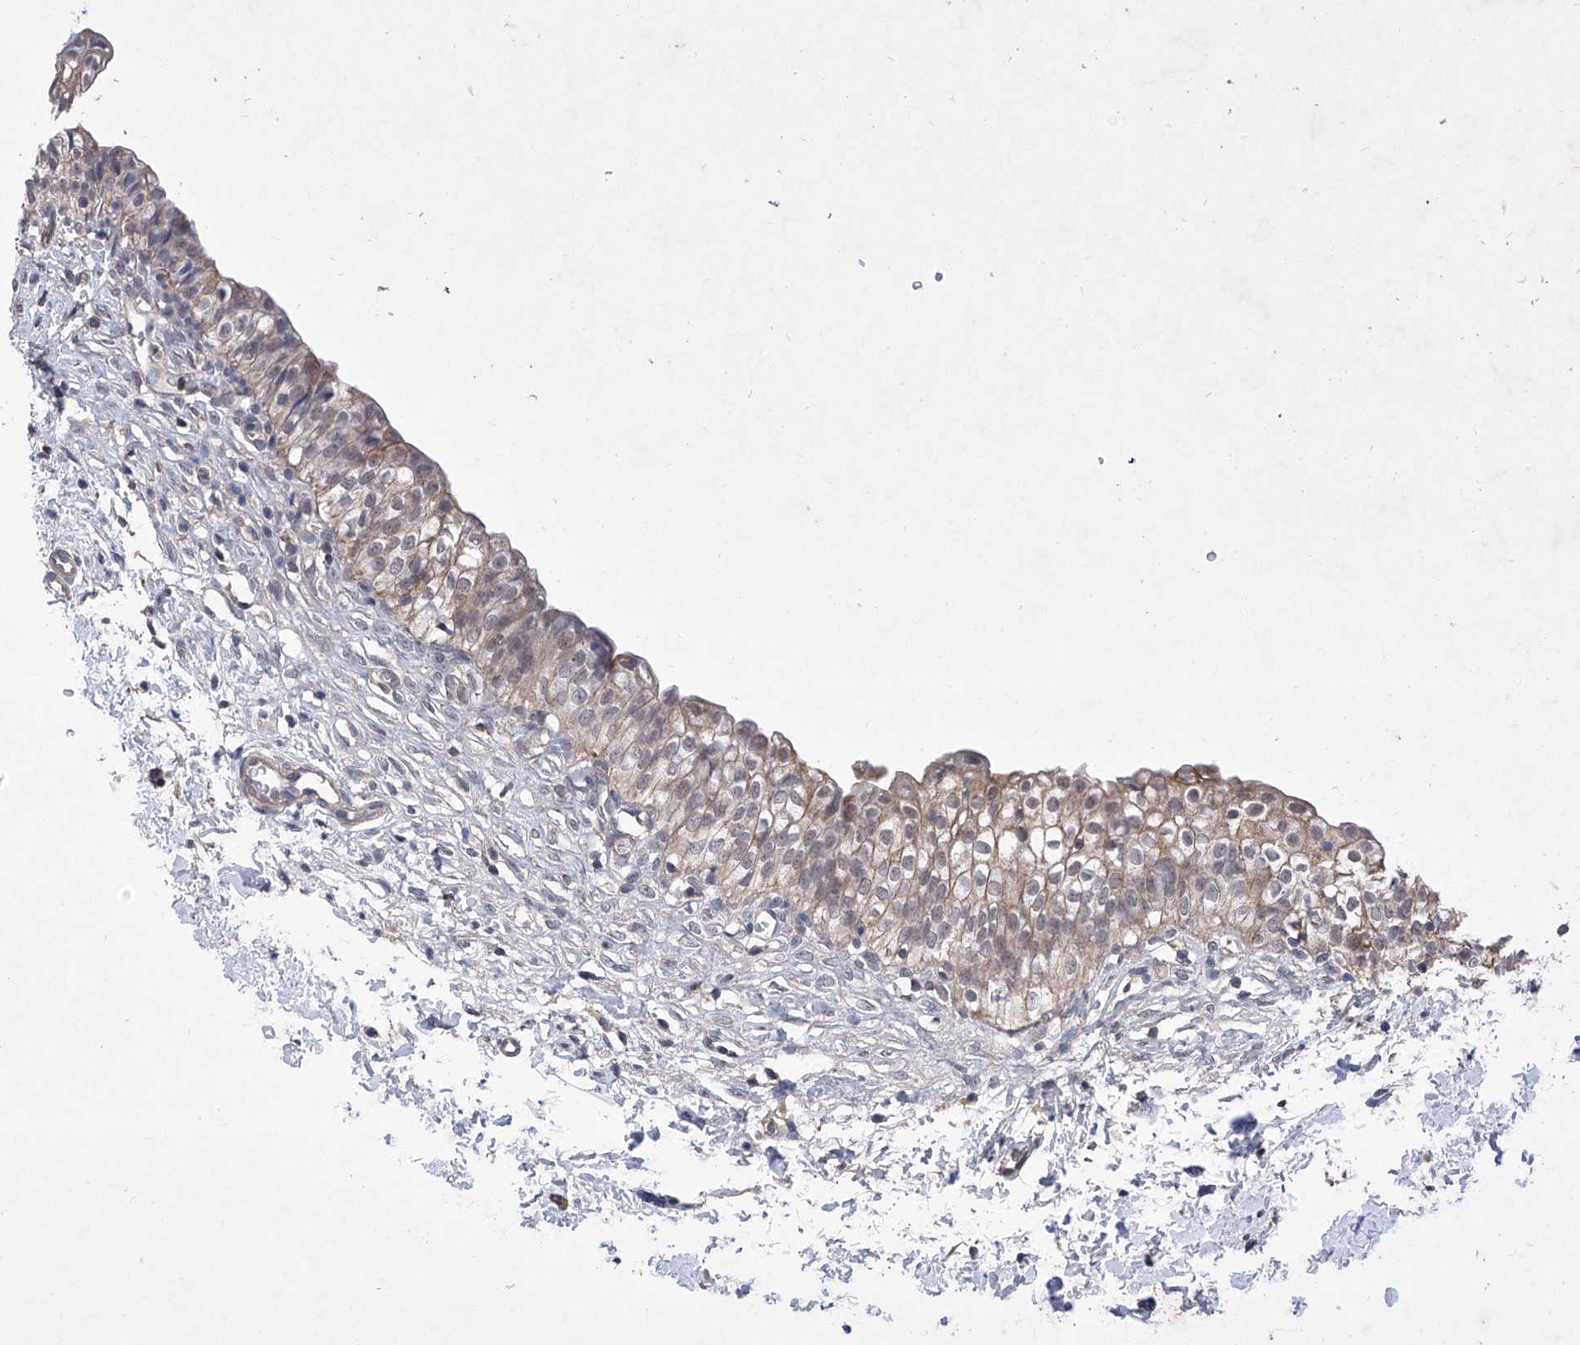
{"staining": {"intensity": "moderate", "quantity": "25%-75%", "location": "cytoplasmic/membranous"}, "tissue": "urinary bladder", "cell_type": "Urothelial cells", "image_type": "normal", "snomed": [{"axis": "morphology", "description": "Normal tissue, NOS"}, {"axis": "topography", "description": "Urinary bladder"}], "caption": "Immunohistochemical staining of benign human urinary bladder displays 25%-75% levels of moderate cytoplasmic/membranous protein expression in approximately 25%-75% of urothelial cells.", "gene": "KIFC2", "patient": {"sex": "male", "age": 55}}